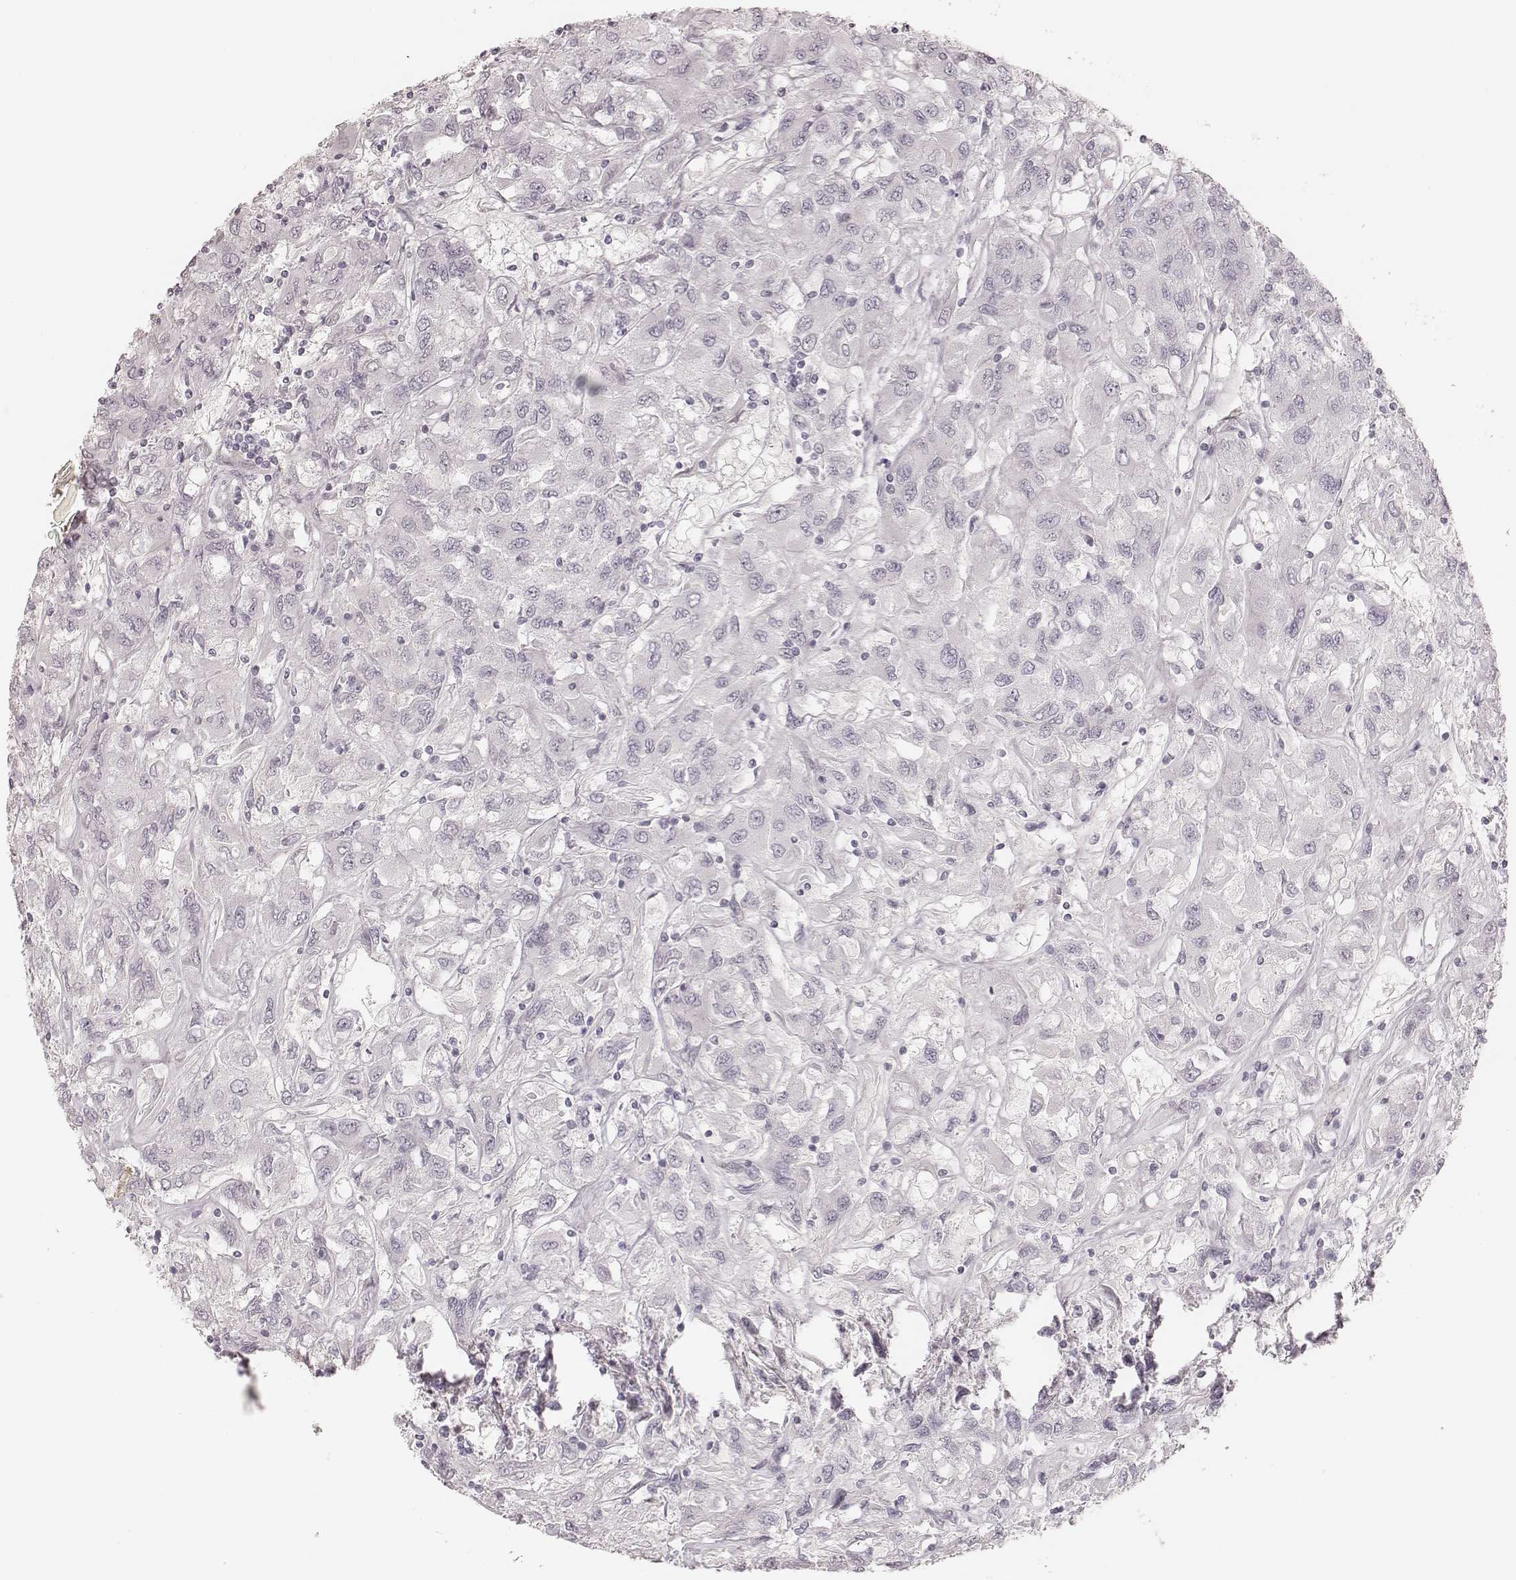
{"staining": {"intensity": "negative", "quantity": "none", "location": "none"}, "tissue": "renal cancer", "cell_type": "Tumor cells", "image_type": "cancer", "snomed": [{"axis": "morphology", "description": "Adenocarcinoma, NOS"}, {"axis": "topography", "description": "Kidney"}], "caption": "Tumor cells are negative for protein expression in human adenocarcinoma (renal). Brightfield microscopy of immunohistochemistry (IHC) stained with DAB (brown) and hematoxylin (blue), captured at high magnification.", "gene": "SPATA24", "patient": {"sex": "female", "age": 76}}